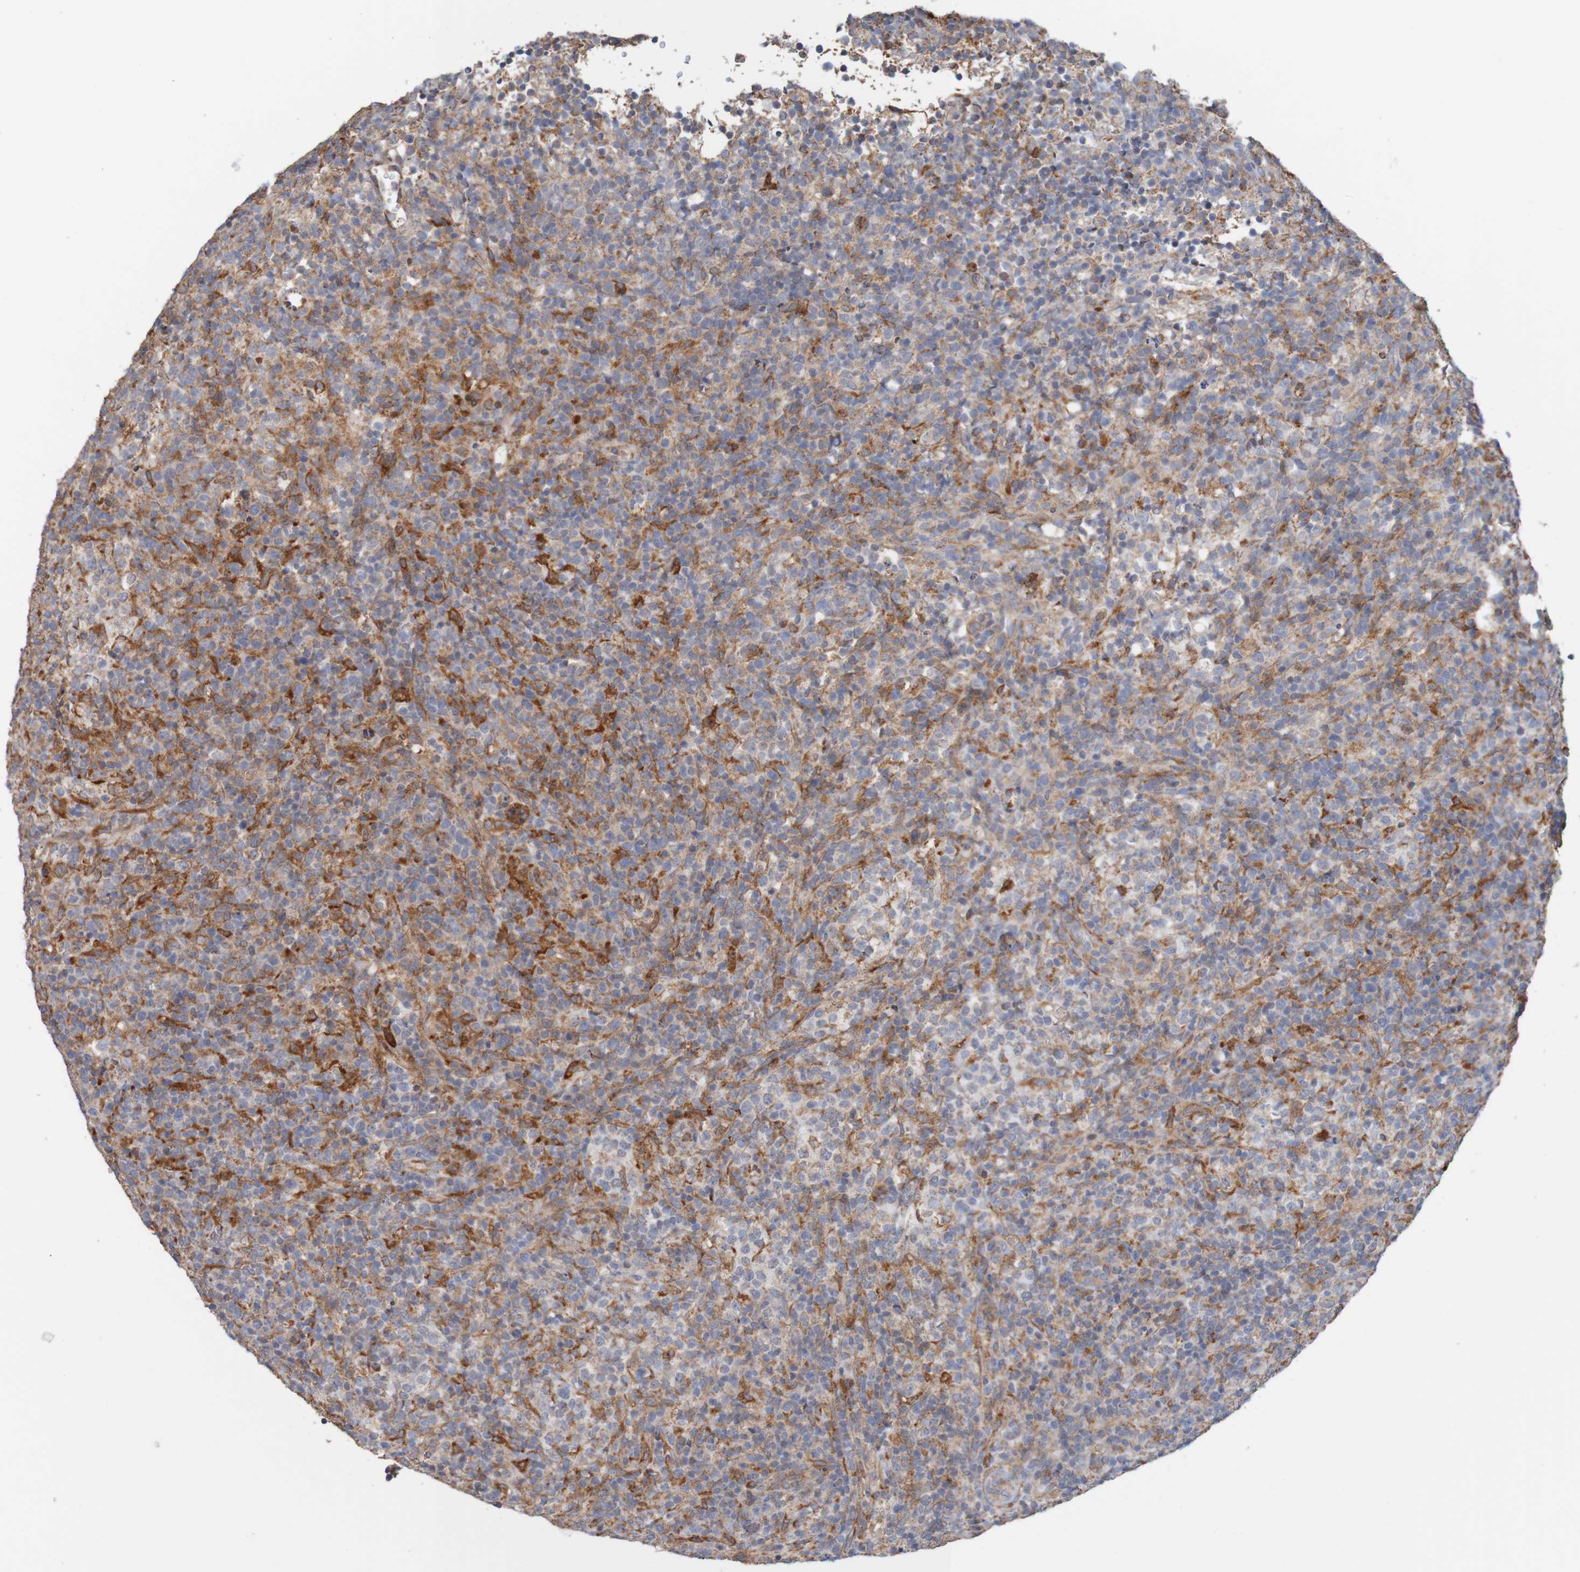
{"staining": {"intensity": "moderate", "quantity": "<25%", "location": "cytoplasmic/membranous"}, "tissue": "lymphoma", "cell_type": "Tumor cells", "image_type": "cancer", "snomed": [{"axis": "morphology", "description": "Malignant lymphoma, non-Hodgkin's type, High grade"}, {"axis": "topography", "description": "Lymph node"}], "caption": "There is low levels of moderate cytoplasmic/membranous expression in tumor cells of malignant lymphoma, non-Hodgkin's type (high-grade), as demonstrated by immunohistochemical staining (brown color).", "gene": "PDIA3", "patient": {"sex": "female", "age": 76}}